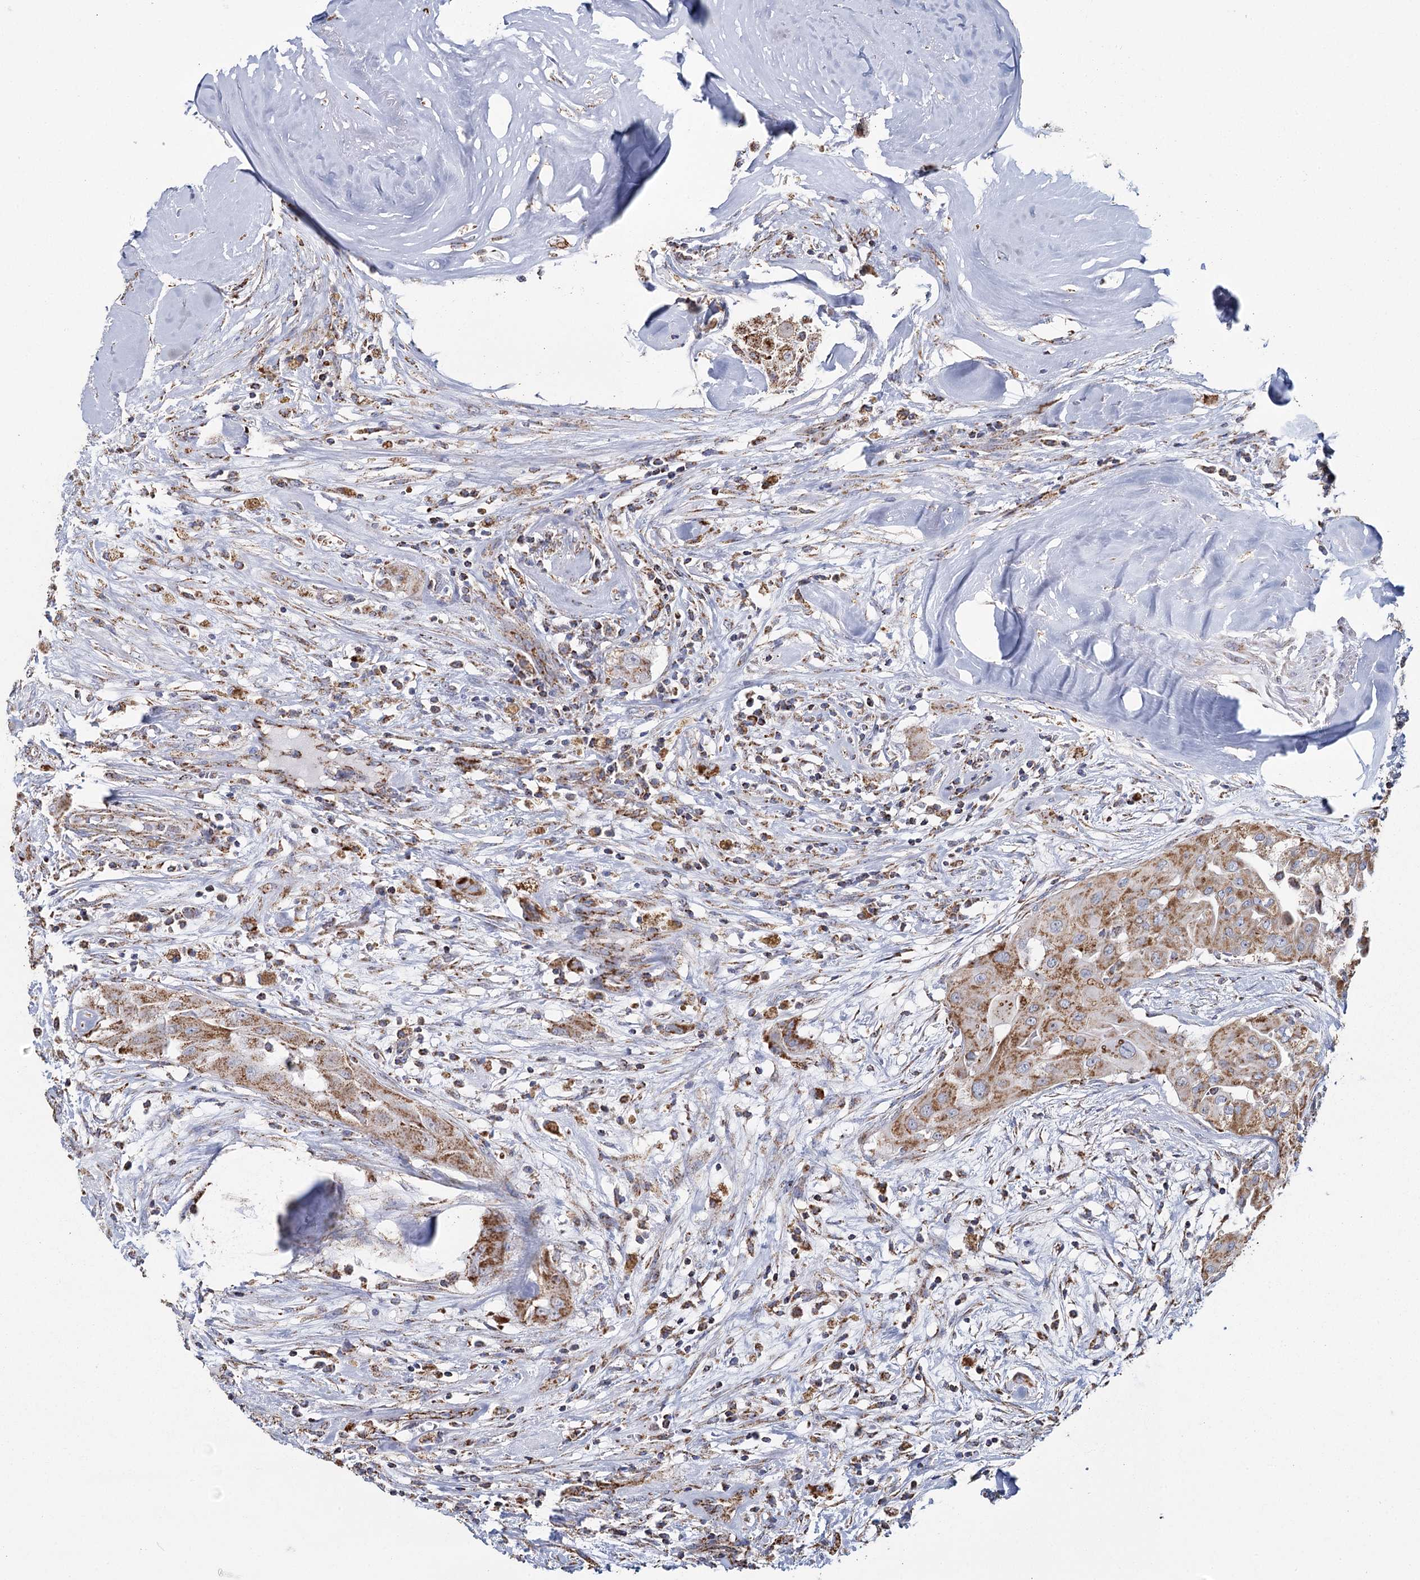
{"staining": {"intensity": "moderate", "quantity": ">75%", "location": "cytoplasmic/membranous"}, "tissue": "thyroid cancer", "cell_type": "Tumor cells", "image_type": "cancer", "snomed": [{"axis": "morphology", "description": "Papillary adenocarcinoma, NOS"}, {"axis": "topography", "description": "Thyroid gland"}], "caption": "Thyroid cancer stained with a brown dye reveals moderate cytoplasmic/membranous positive positivity in about >75% of tumor cells.", "gene": "MRPL44", "patient": {"sex": "female", "age": 59}}